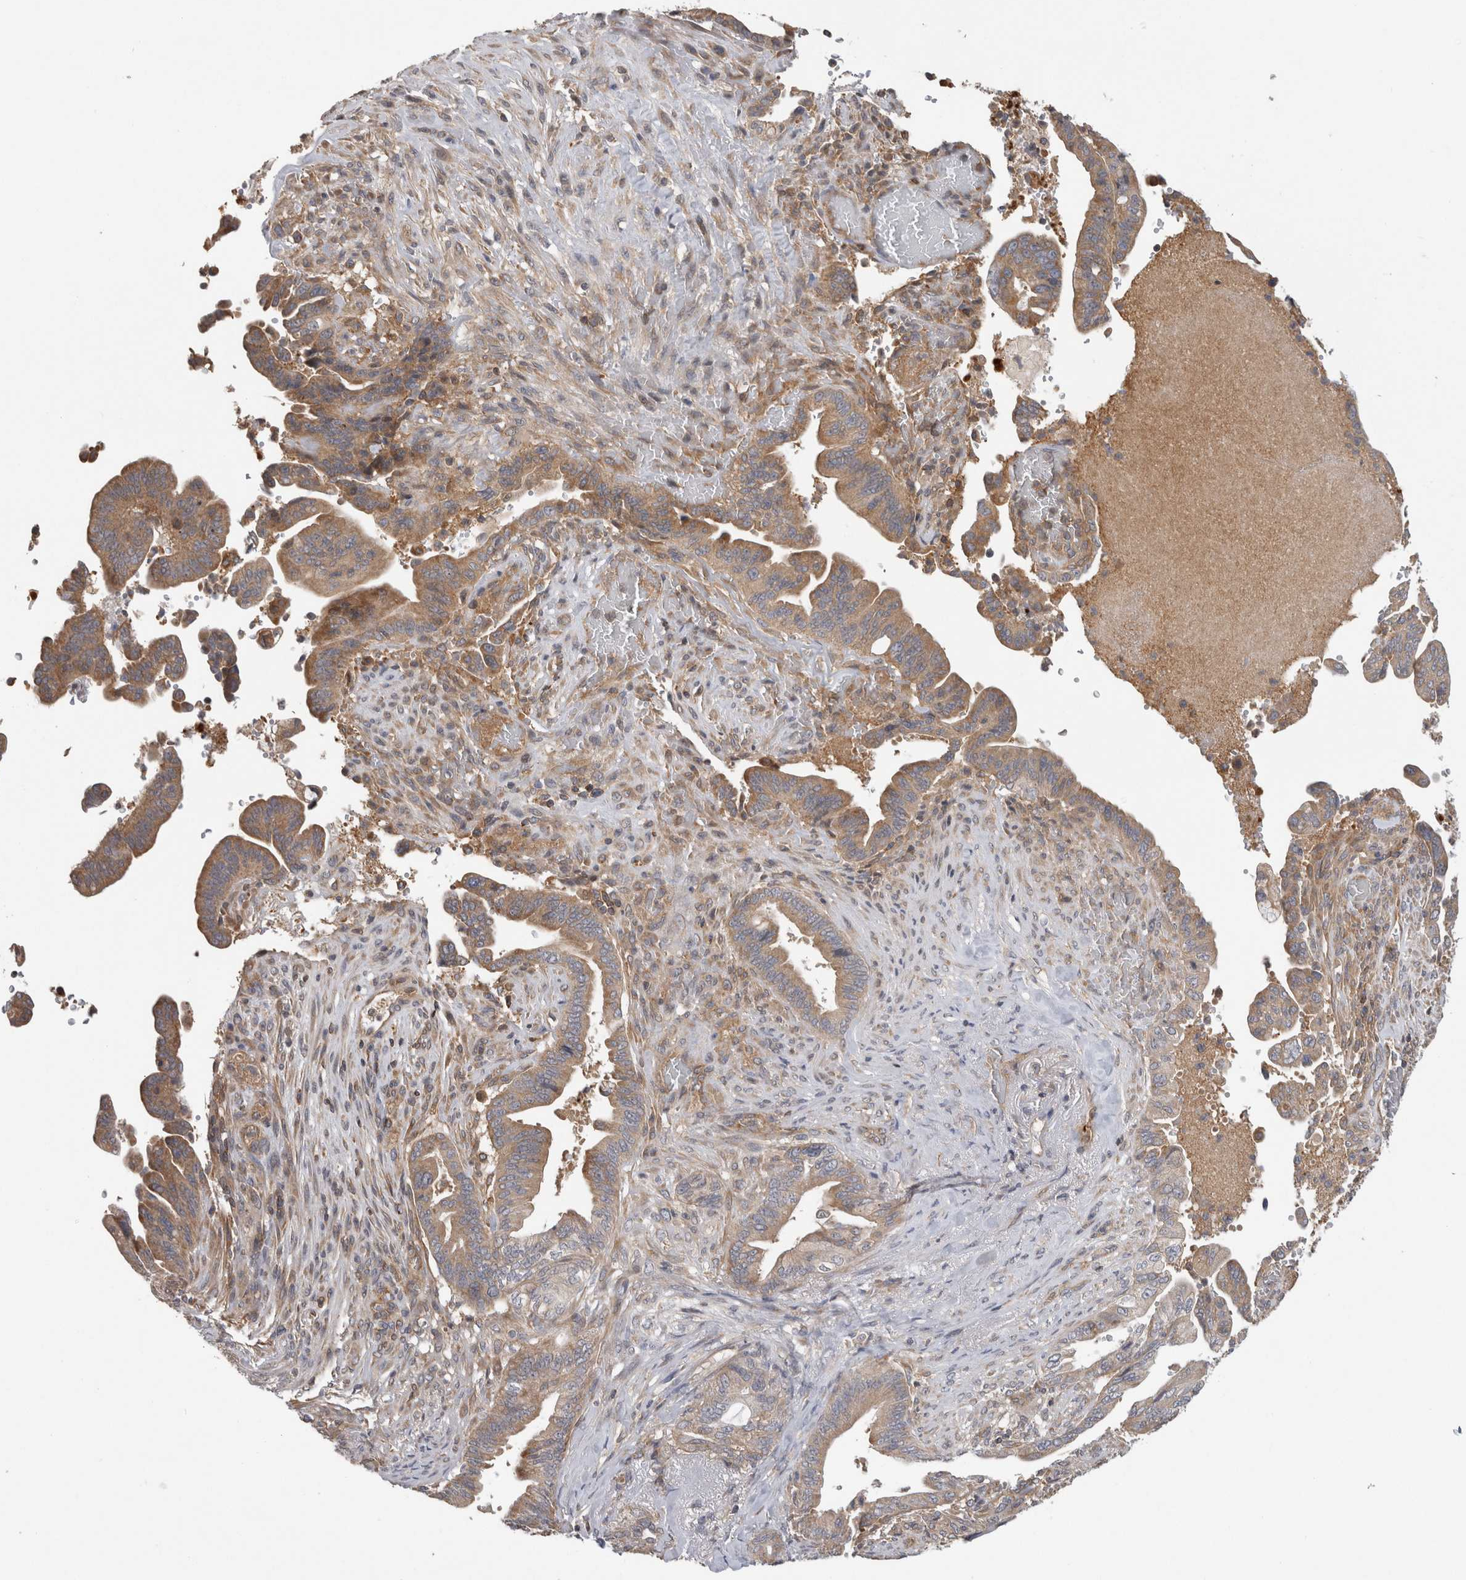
{"staining": {"intensity": "moderate", "quantity": ">75%", "location": "cytoplasmic/membranous"}, "tissue": "pancreatic cancer", "cell_type": "Tumor cells", "image_type": "cancer", "snomed": [{"axis": "morphology", "description": "Adenocarcinoma, NOS"}, {"axis": "topography", "description": "Pancreas"}], "caption": "Adenocarcinoma (pancreatic) was stained to show a protein in brown. There is medium levels of moderate cytoplasmic/membranous expression in approximately >75% of tumor cells. The protein of interest is shown in brown color, while the nuclei are stained blue.", "gene": "GRIK2", "patient": {"sex": "male", "age": 70}}